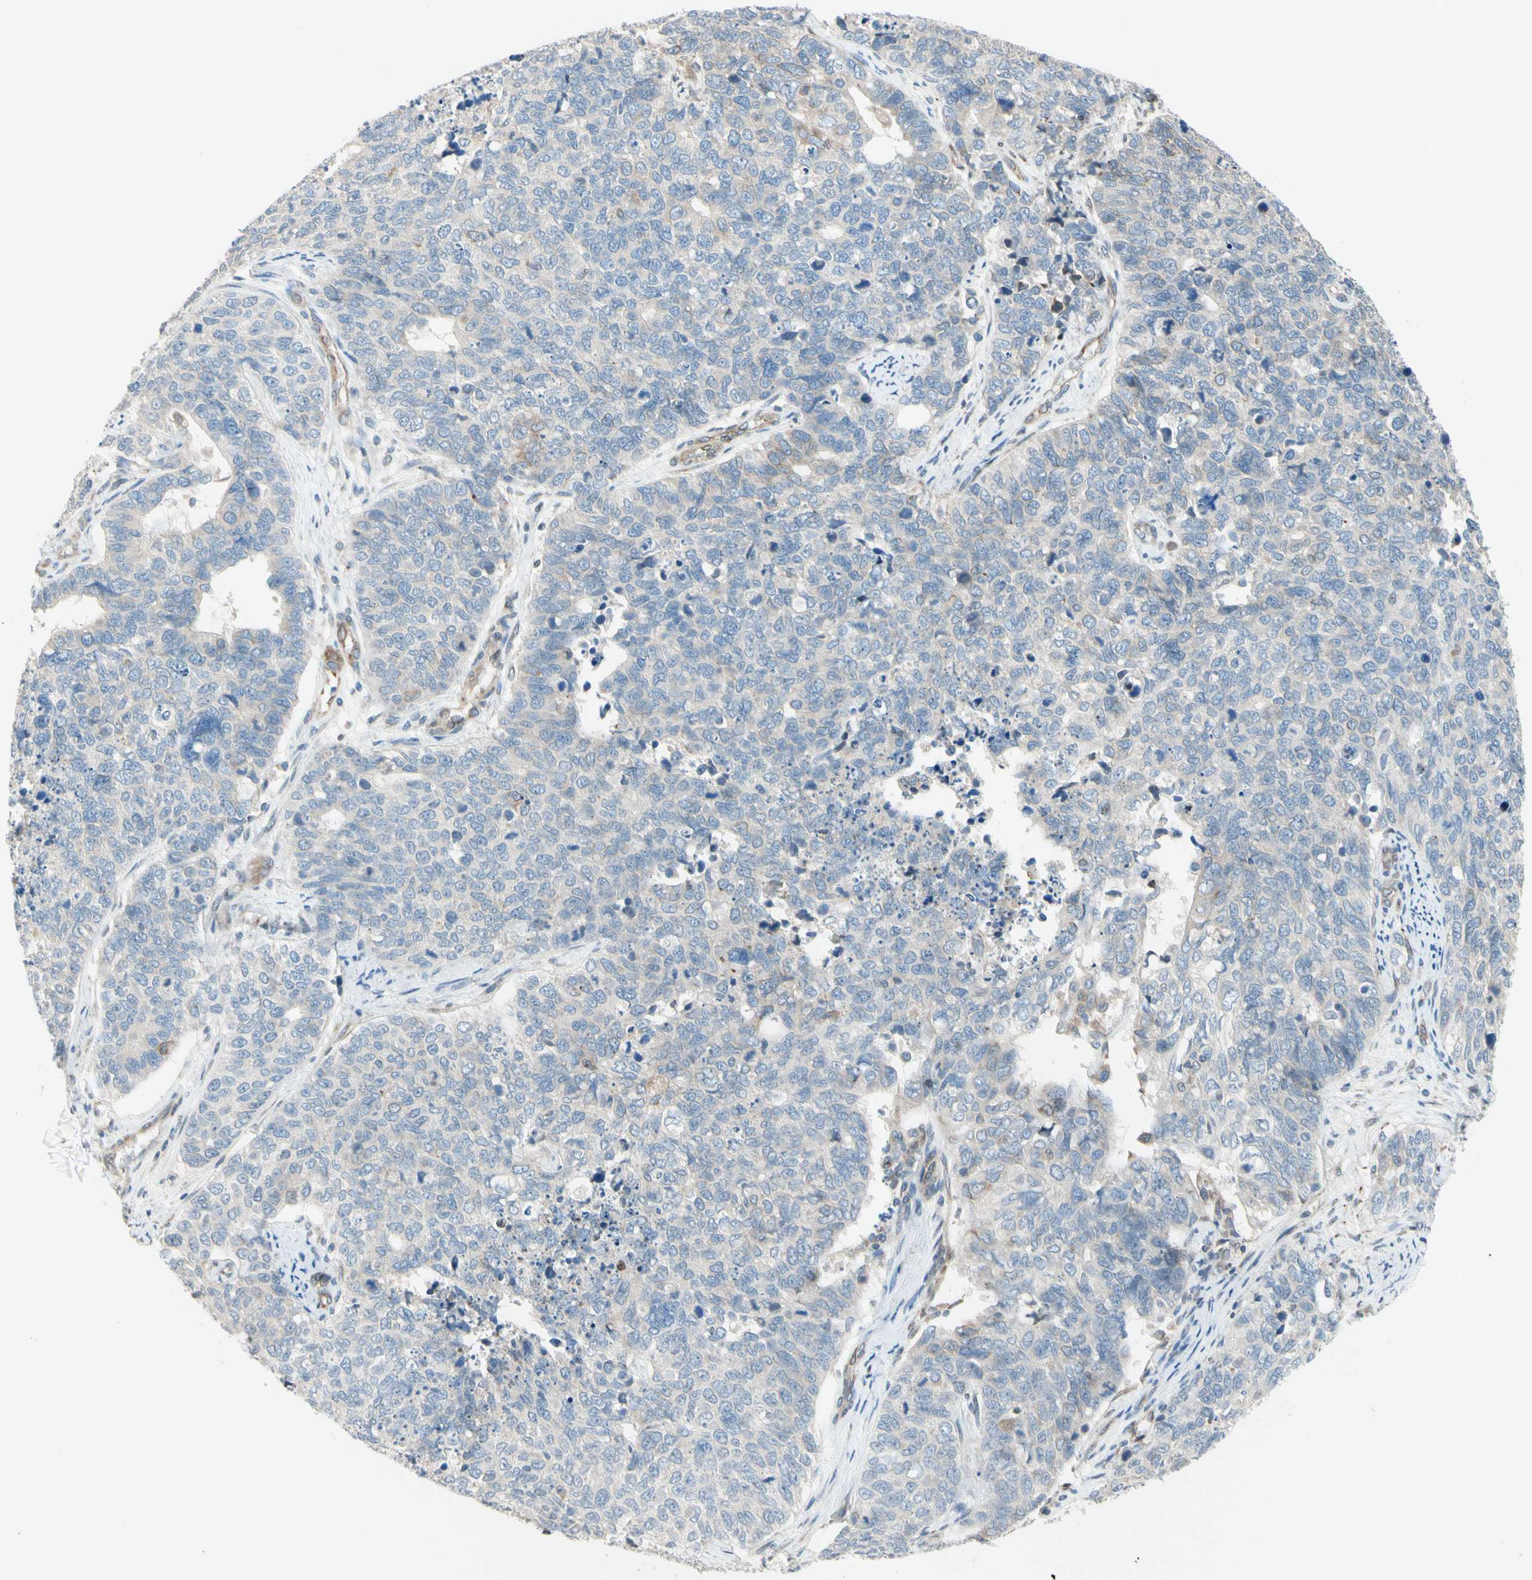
{"staining": {"intensity": "weak", "quantity": ">75%", "location": "cytoplasmic/membranous"}, "tissue": "cervical cancer", "cell_type": "Tumor cells", "image_type": "cancer", "snomed": [{"axis": "morphology", "description": "Squamous cell carcinoma, NOS"}, {"axis": "topography", "description": "Cervix"}], "caption": "IHC (DAB (3,3'-diaminobenzidine)) staining of squamous cell carcinoma (cervical) demonstrates weak cytoplasmic/membranous protein staining in approximately >75% of tumor cells. (DAB (3,3'-diaminobenzidine) IHC with brightfield microscopy, high magnification).", "gene": "TRAF2", "patient": {"sex": "female", "age": 63}}